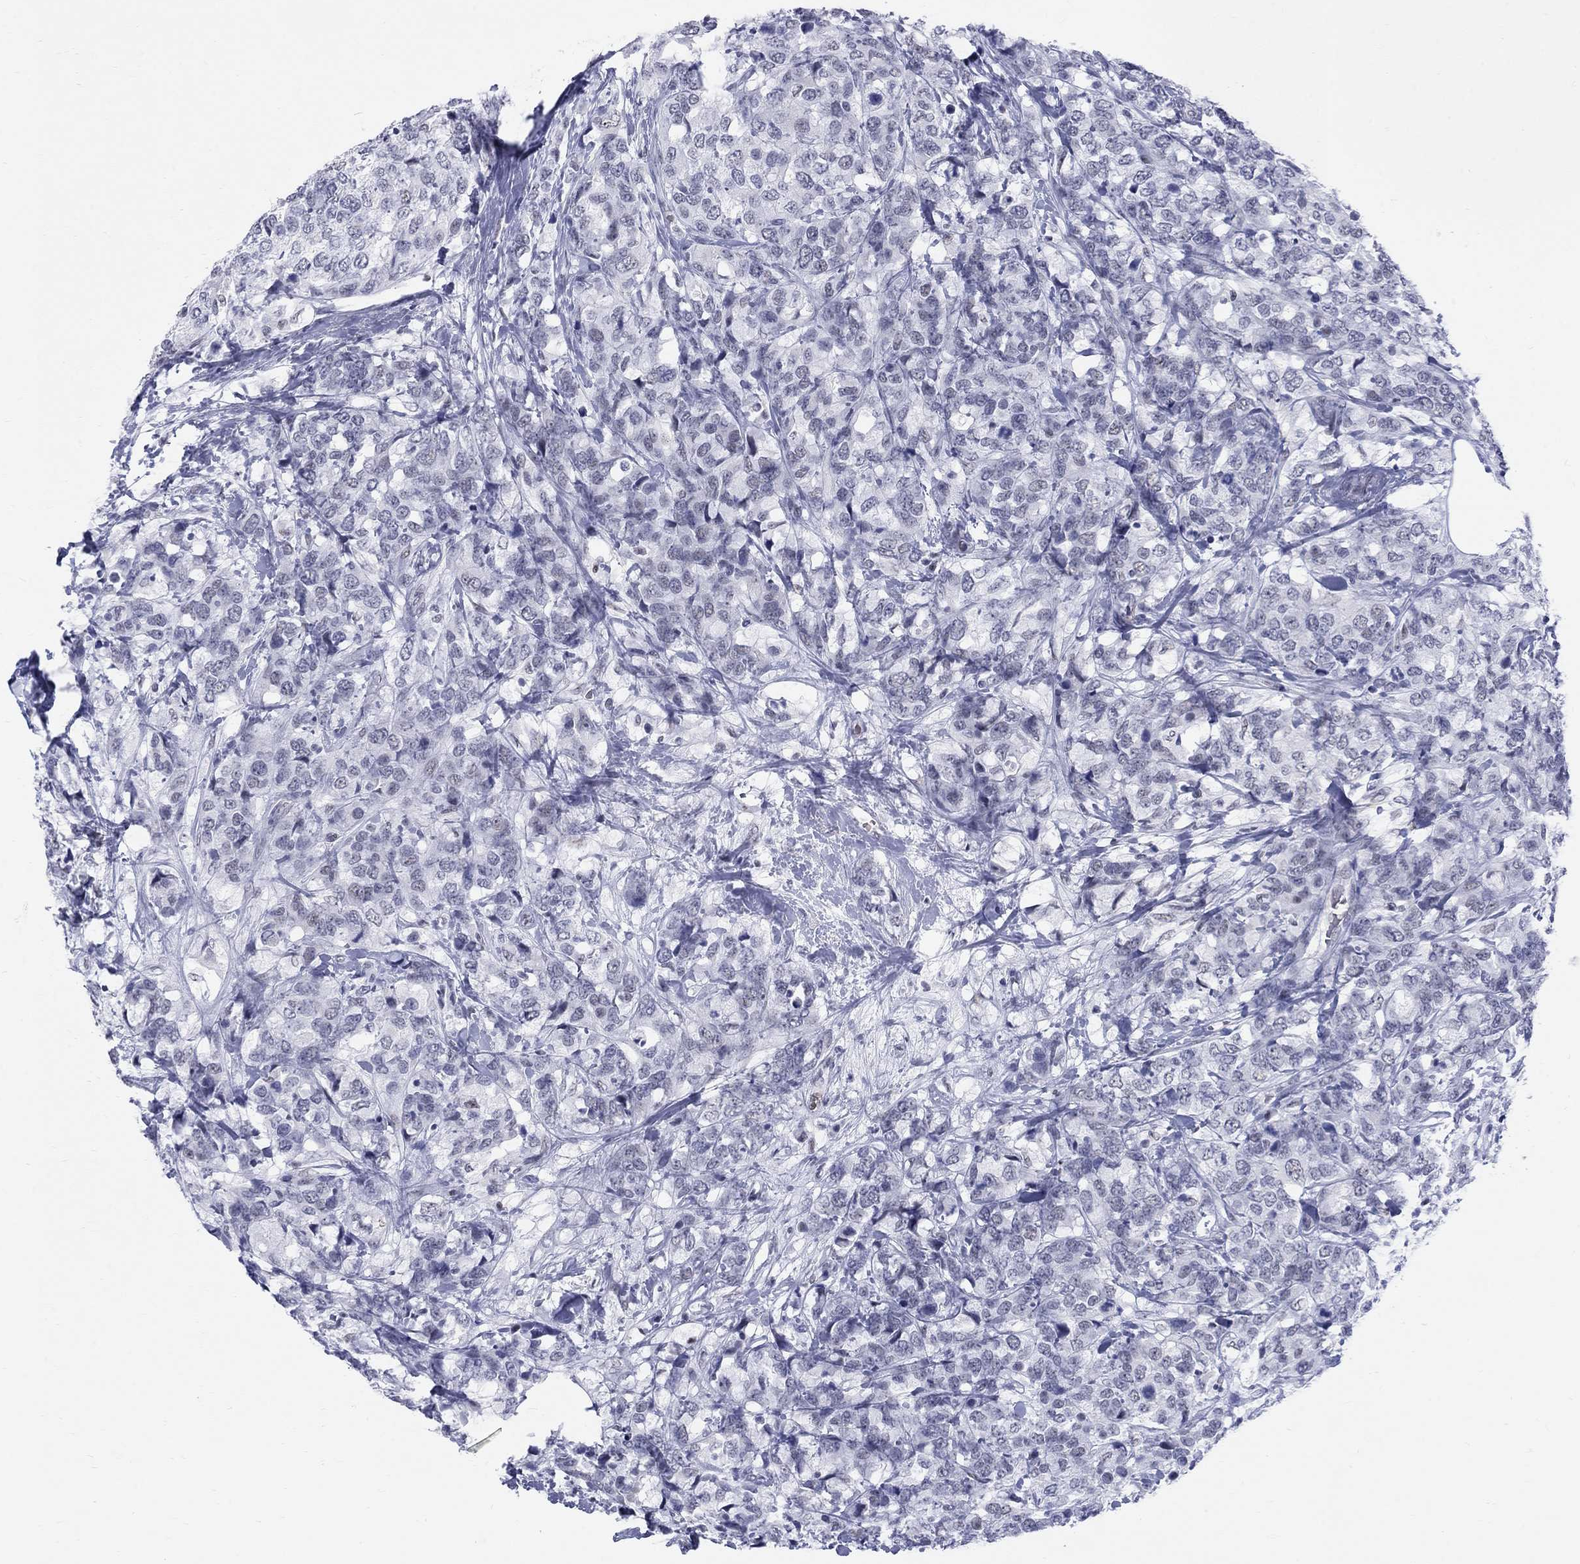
{"staining": {"intensity": "negative", "quantity": "none", "location": "none"}, "tissue": "breast cancer", "cell_type": "Tumor cells", "image_type": "cancer", "snomed": [{"axis": "morphology", "description": "Lobular carcinoma"}, {"axis": "topography", "description": "Breast"}], "caption": "IHC of breast lobular carcinoma exhibits no expression in tumor cells.", "gene": "DMTN", "patient": {"sex": "female", "age": 59}}